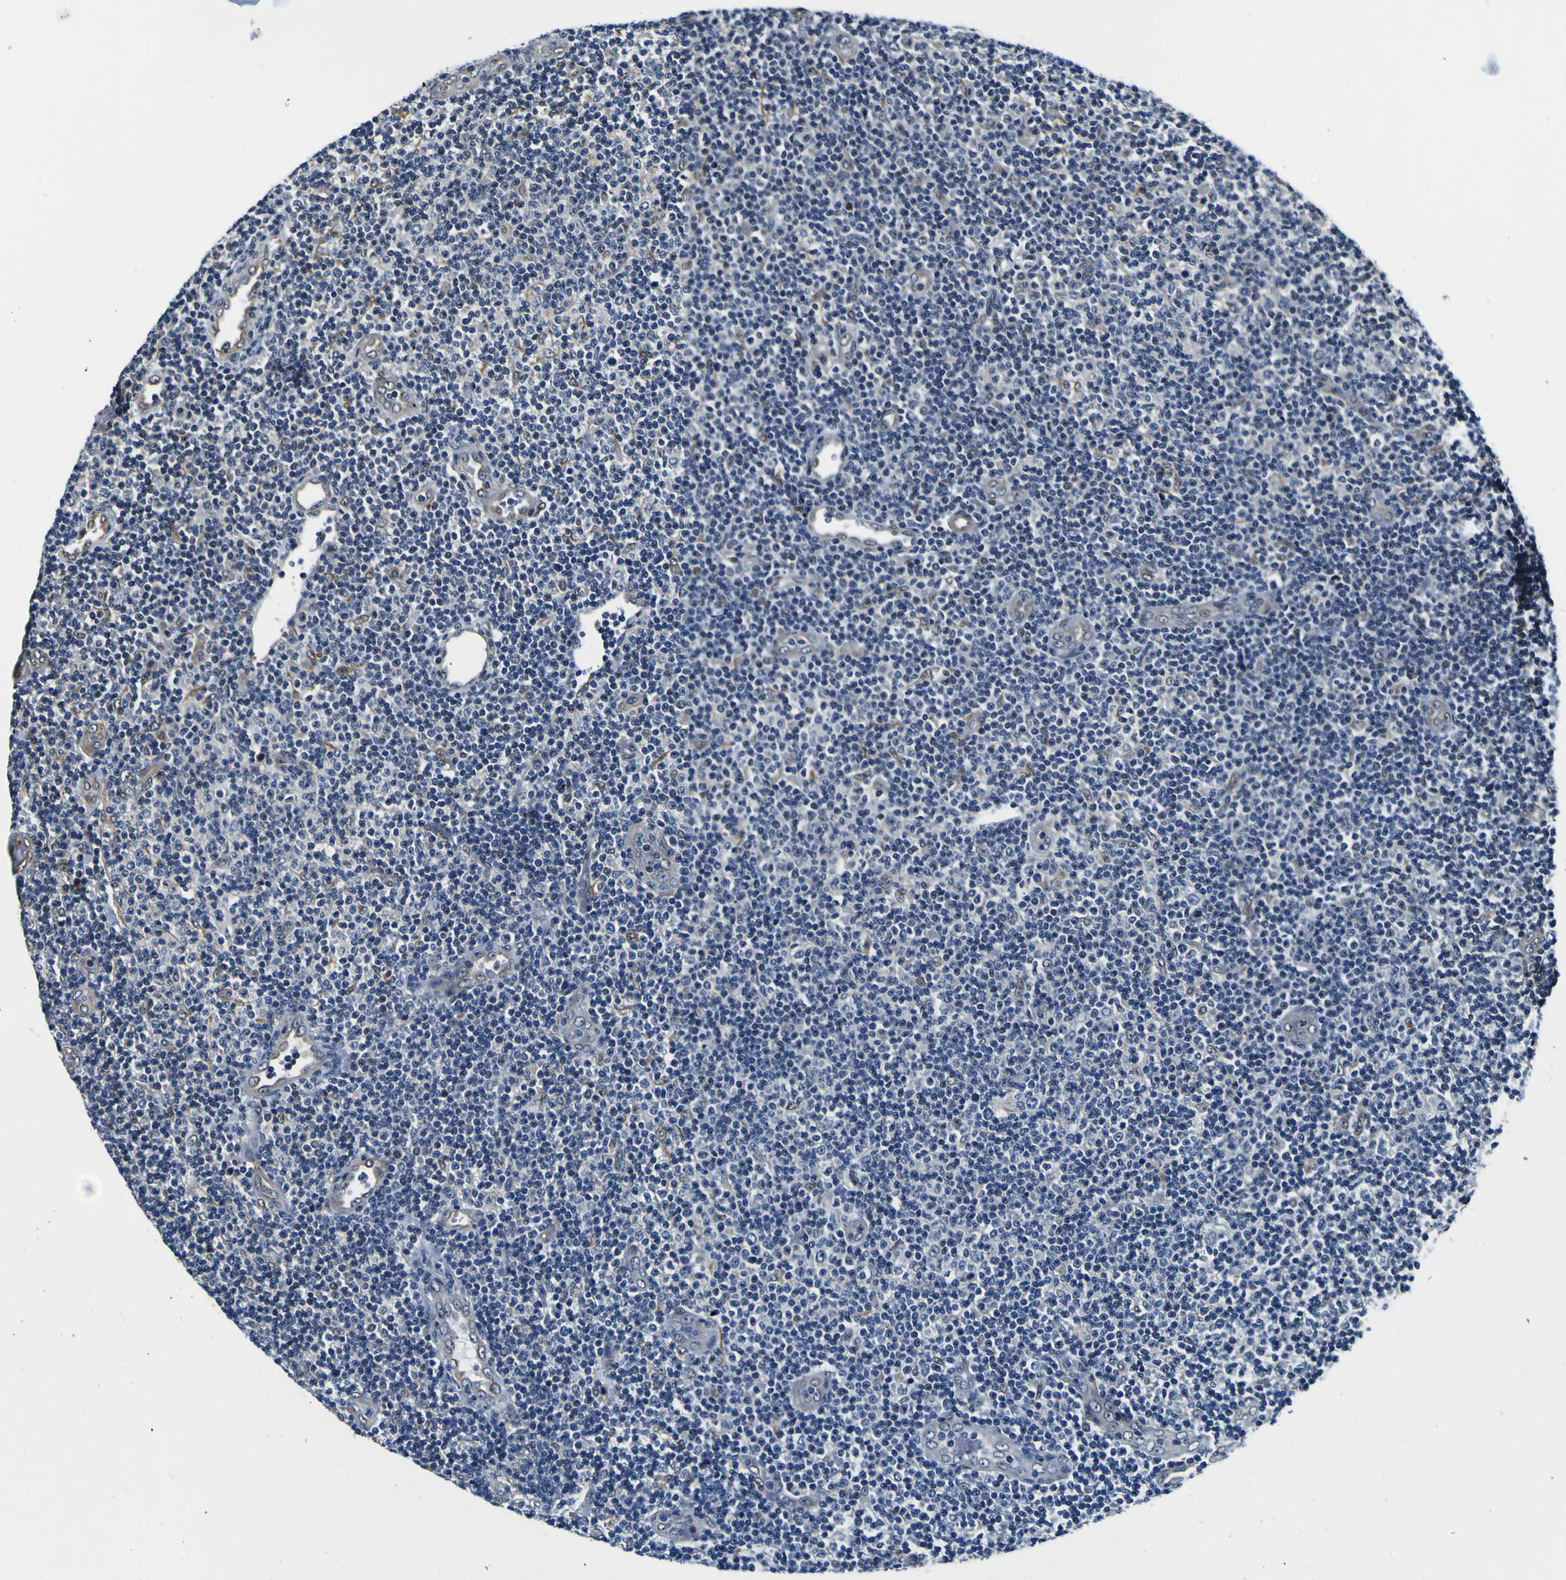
{"staining": {"intensity": "negative", "quantity": "none", "location": "none"}, "tissue": "lymphoma", "cell_type": "Tumor cells", "image_type": "cancer", "snomed": [{"axis": "morphology", "description": "Malignant lymphoma, non-Hodgkin's type, Low grade"}, {"axis": "topography", "description": "Lymph node"}], "caption": "Immunohistochemistry (IHC) histopathology image of low-grade malignant lymphoma, non-Hodgkin's type stained for a protein (brown), which displays no staining in tumor cells.", "gene": "POSTN", "patient": {"sex": "male", "age": 83}}